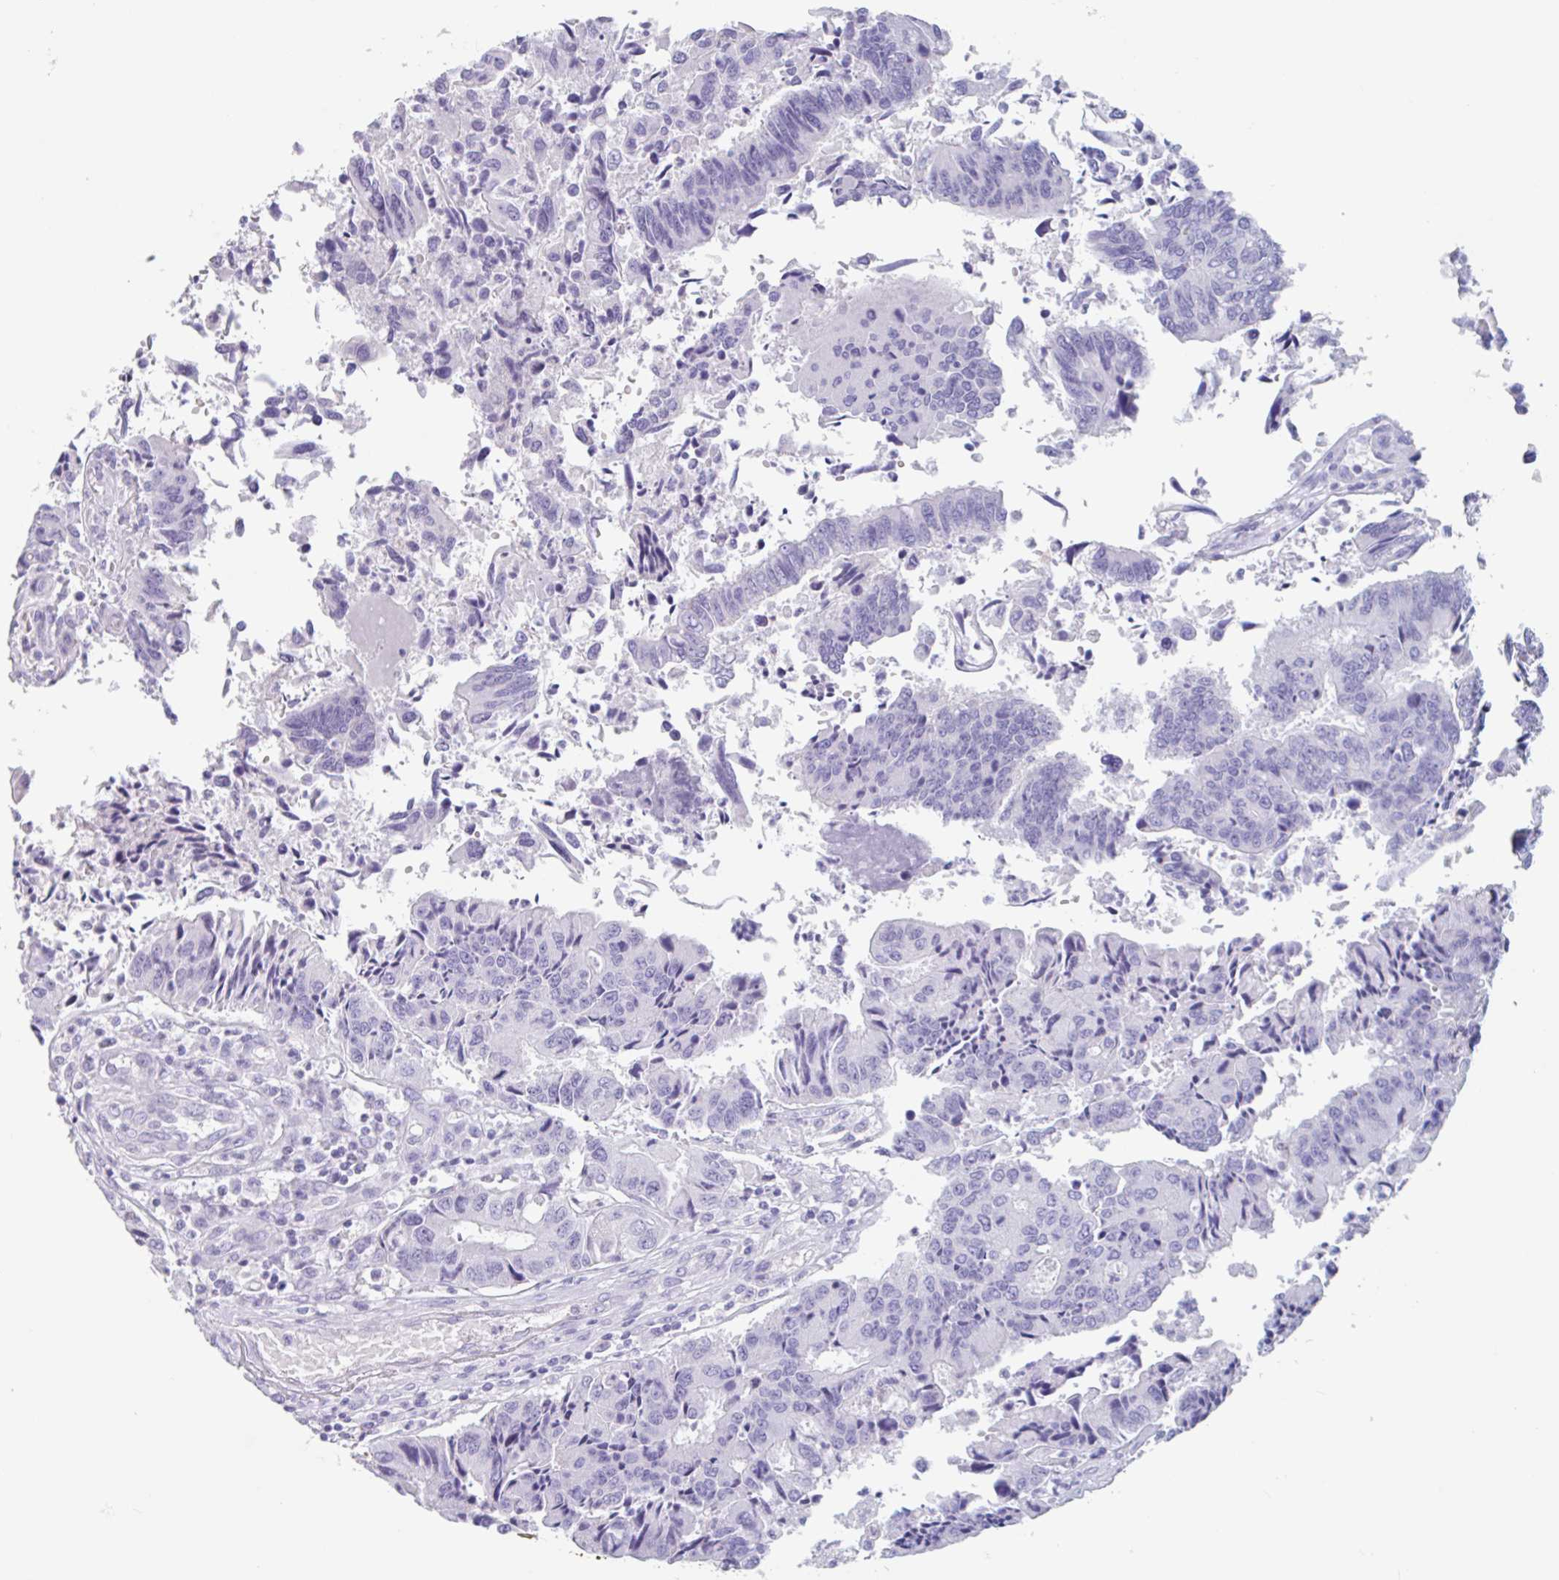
{"staining": {"intensity": "negative", "quantity": "none", "location": "none"}, "tissue": "colorectal cancer", "cell_type": "Tumor cells", "image_type": "cancer", "snomed": [{"axis": "morphology", "description": "Adenocarcinoma, NOS"}, {"axis": "topography", "description": "Colon"}], "caption": "This is an immunohistochemistry (IHC) micrograph of human colorectal adenocarcinoma. There is no expression in tumor cells.", "gene": "EMC4", "patient": {"sex": "female", "age": 67}}